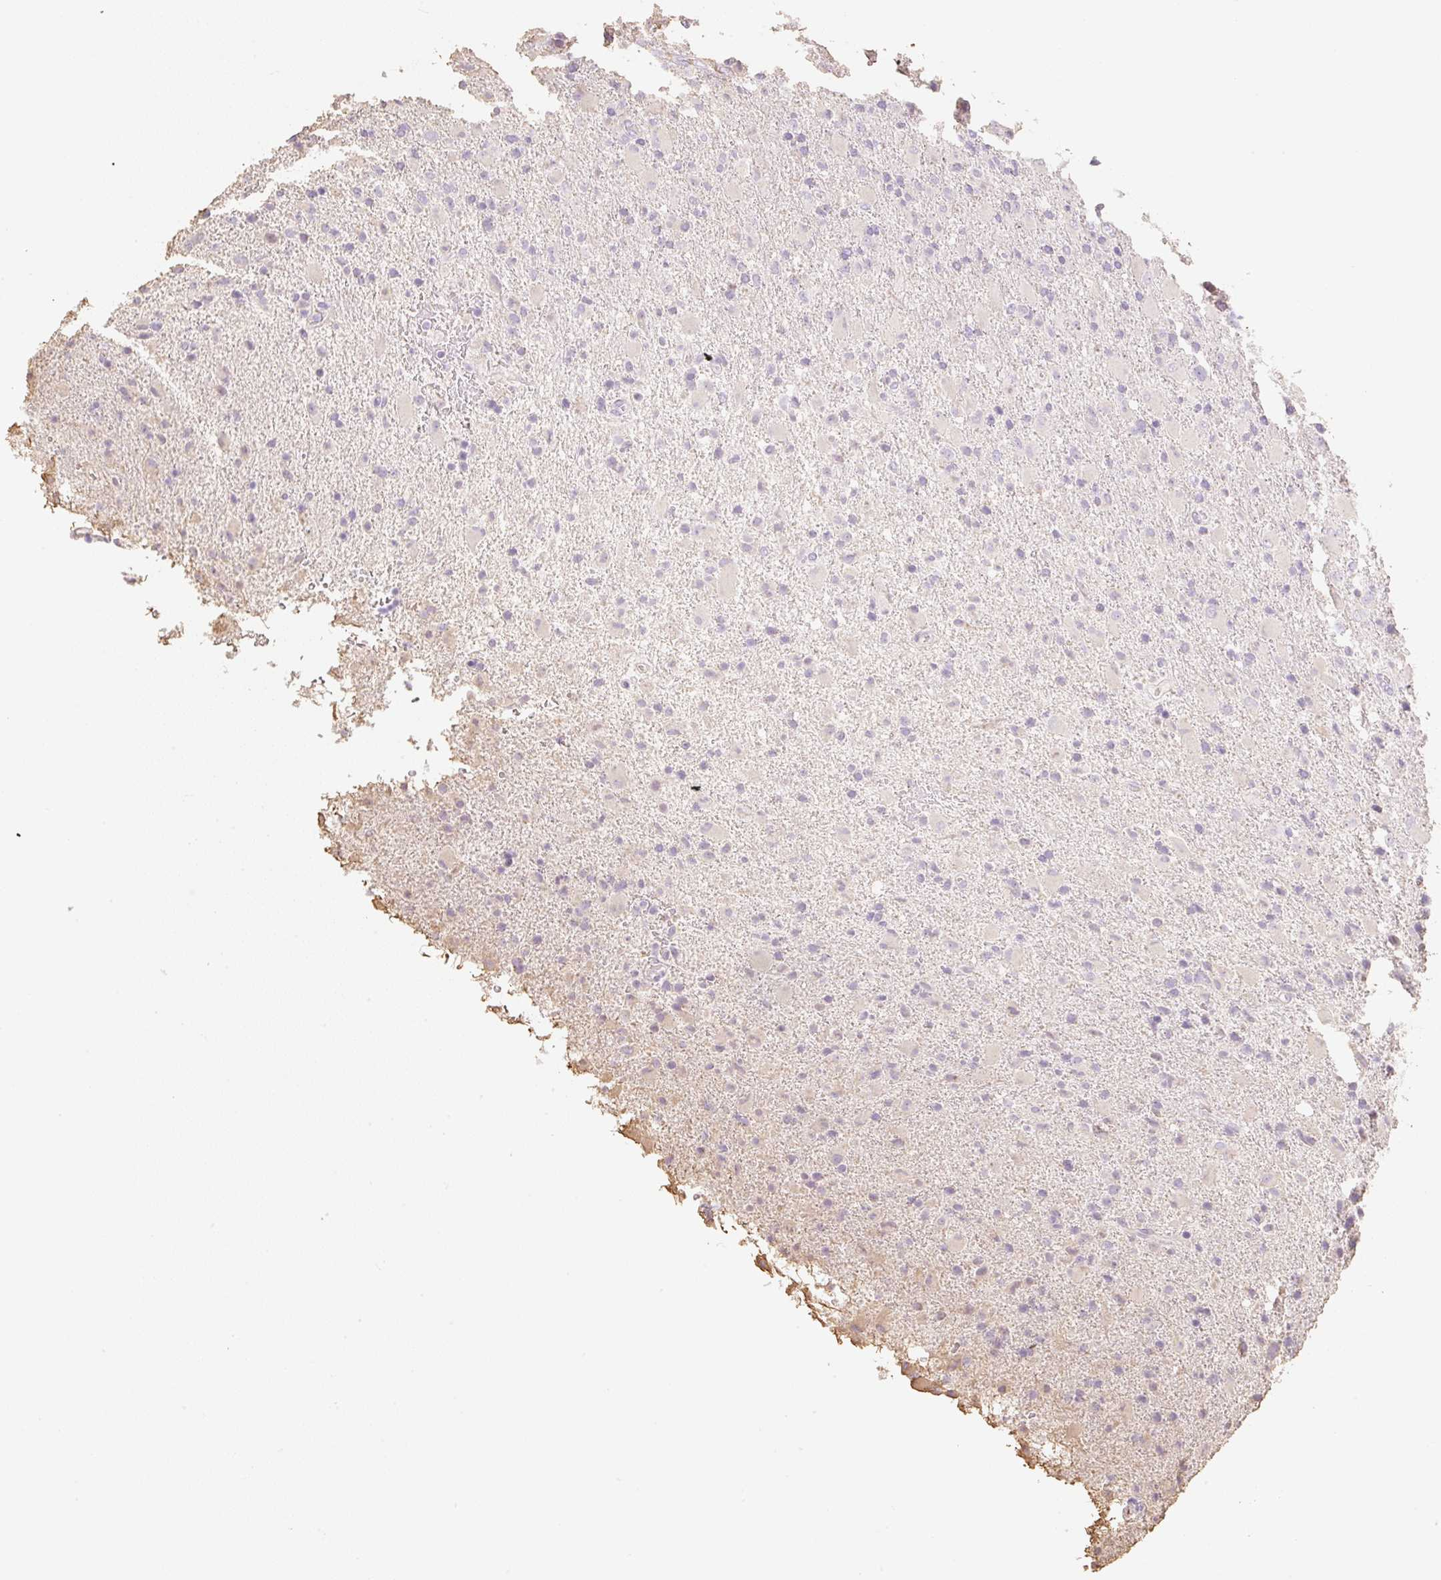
{"staining": {"intensity": "negative", "quantity": "none", "location": "none"}, "tissue": "glioma", "cell_type": "Tumor cells", "image_type": "cancer", "snomed": [{"axis": "morphology", "description": "Glioma, malignant, Low grade"}, {"axis": "topography", "description": "Brain"}], "caption": "Malignant low-grade glioma was stained to show a protein in brown. There is no significant positivity in tumor cells. (DAB (3,3'-diaminobenzidine) immunohistochemistry (IHC) with hematoxylin counter stain).", "gene": "MBOAT7", "patient": {"sex": "male", "age": 65}}